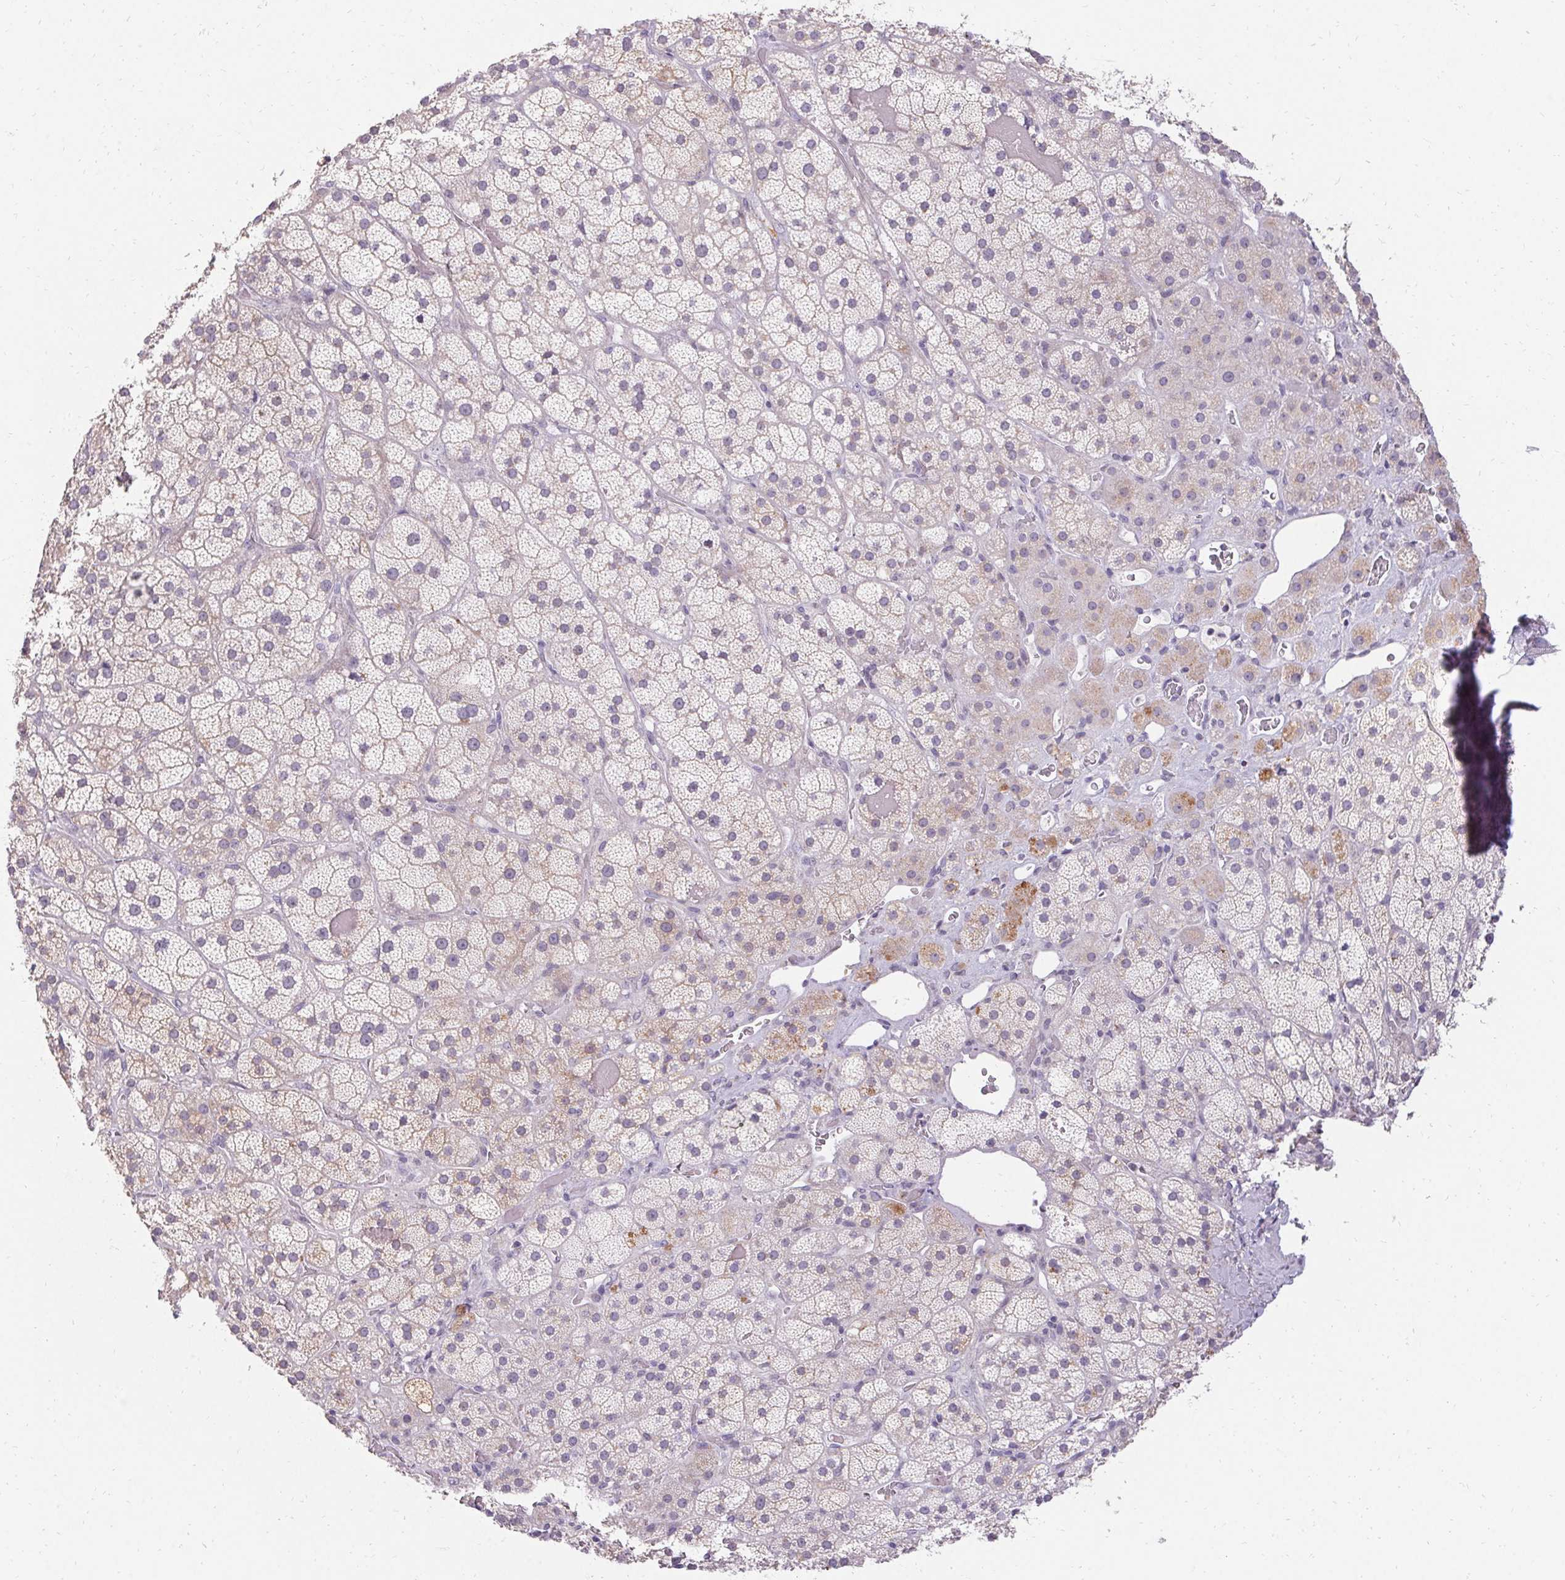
{"staining": {"intensity": "moderate", "quantity": "<25%", "location": "cytoplasmic/membranous"}, "tissue": "adrenal gland", "cell_type": "Glandular cells", "image_type": "normal", "snomed": [{"axis": "morphology", "description": "Normal tissue, NOS"}, {"axis": "topography", "description": "Adrenal gland"}], "caption": "This histopathology image shows IHC staining of normal adrenal gland, with low moderate cytoplasmic/membranous expression in approximately <25% of glandular cells.", "gene": "HSD17B3", "patient": {"sex": "male", "age": 57}}